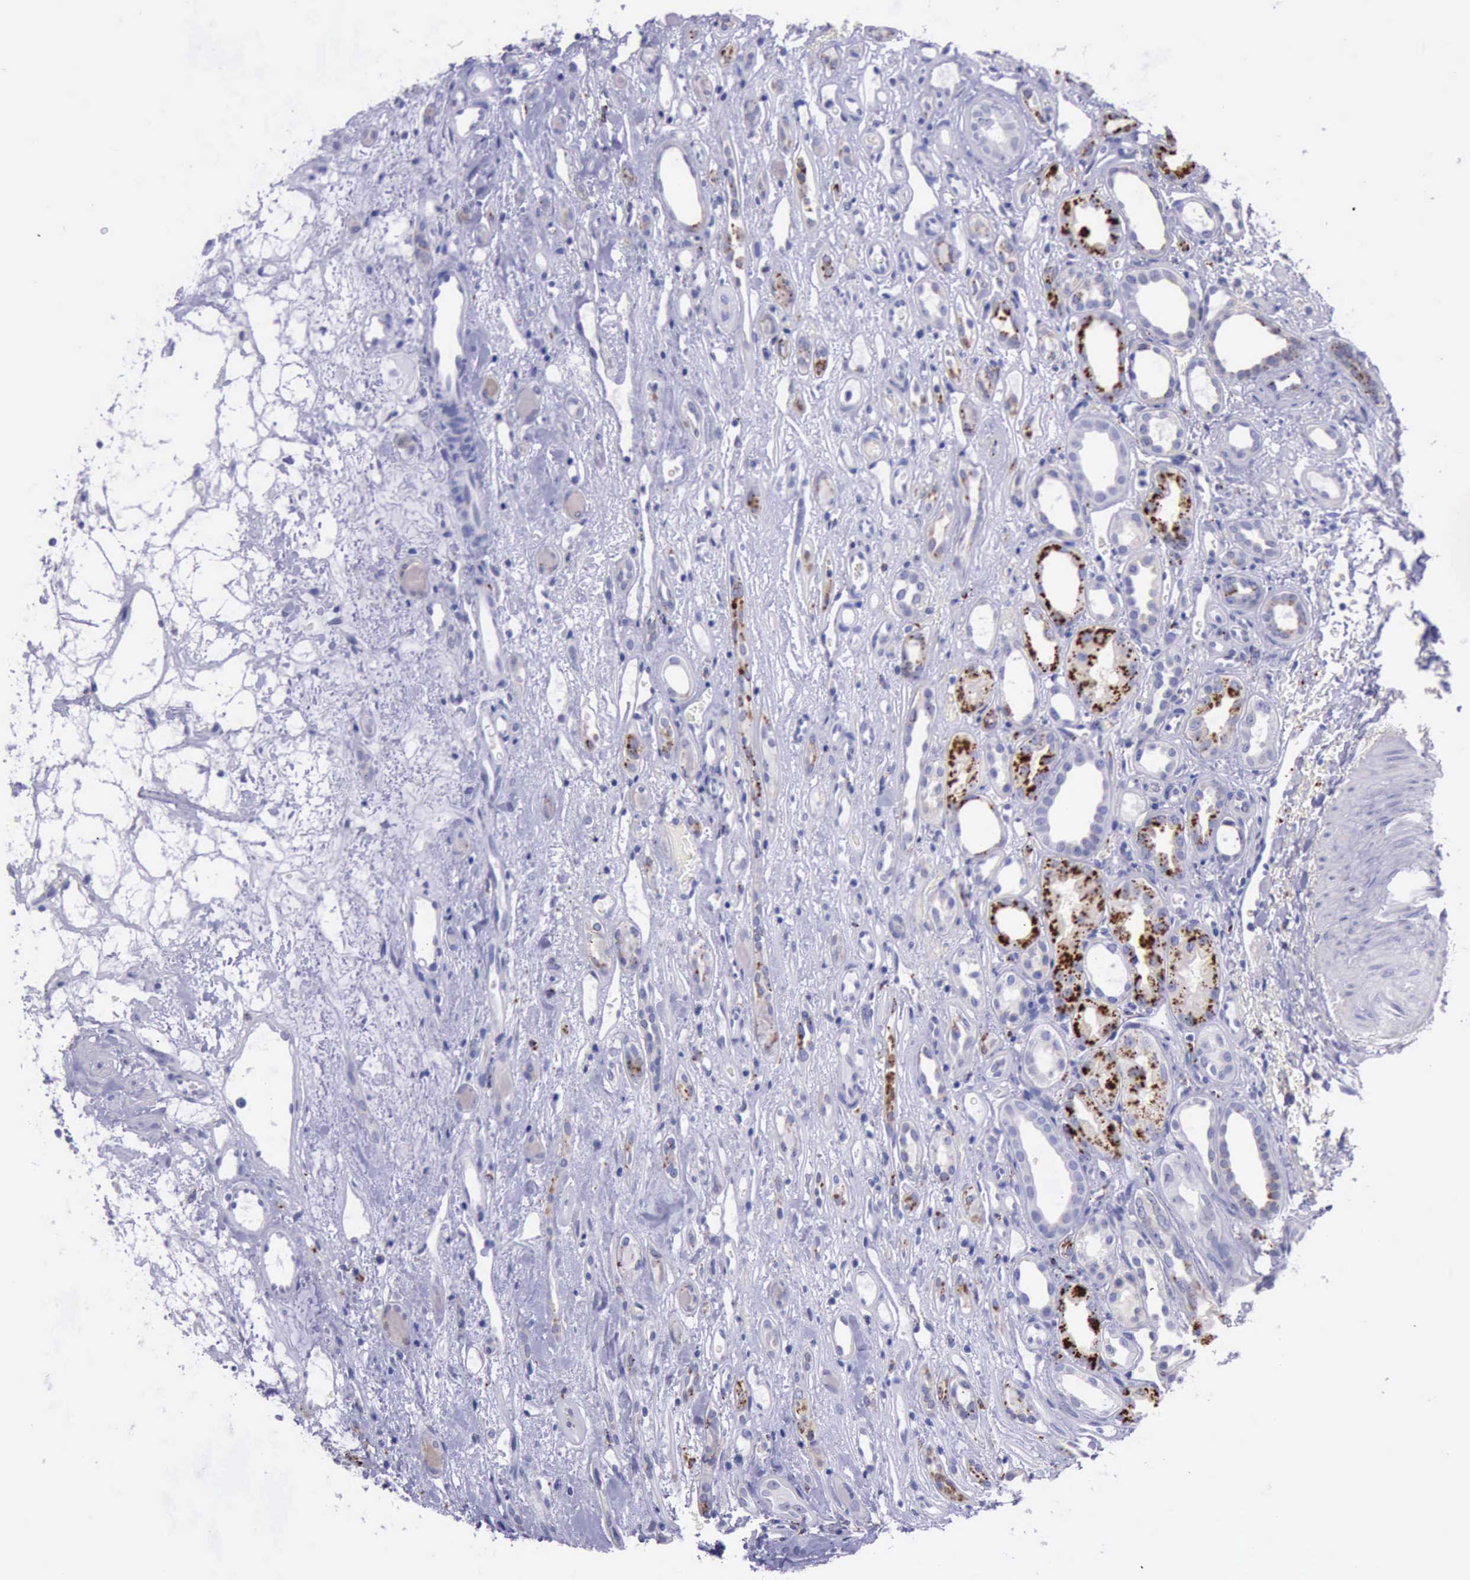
{"staining": {"intensity": "negative", "quantity": "none", "location": "none"}, "tissue": "renal cancer", "cell_type": "Tumor cells", "image_type": "cancer", "snomed": [{"axis": "morphology", "description": "Adenocarcinoma, NOS"}, {"axis": "topography", "description": "Kidney"}], "caption": "Tumor cells are negative for brown protein staining in renal adenocarcinoma.", "gene": "GLA", "patient": {"sex": "female", "age": 60}}